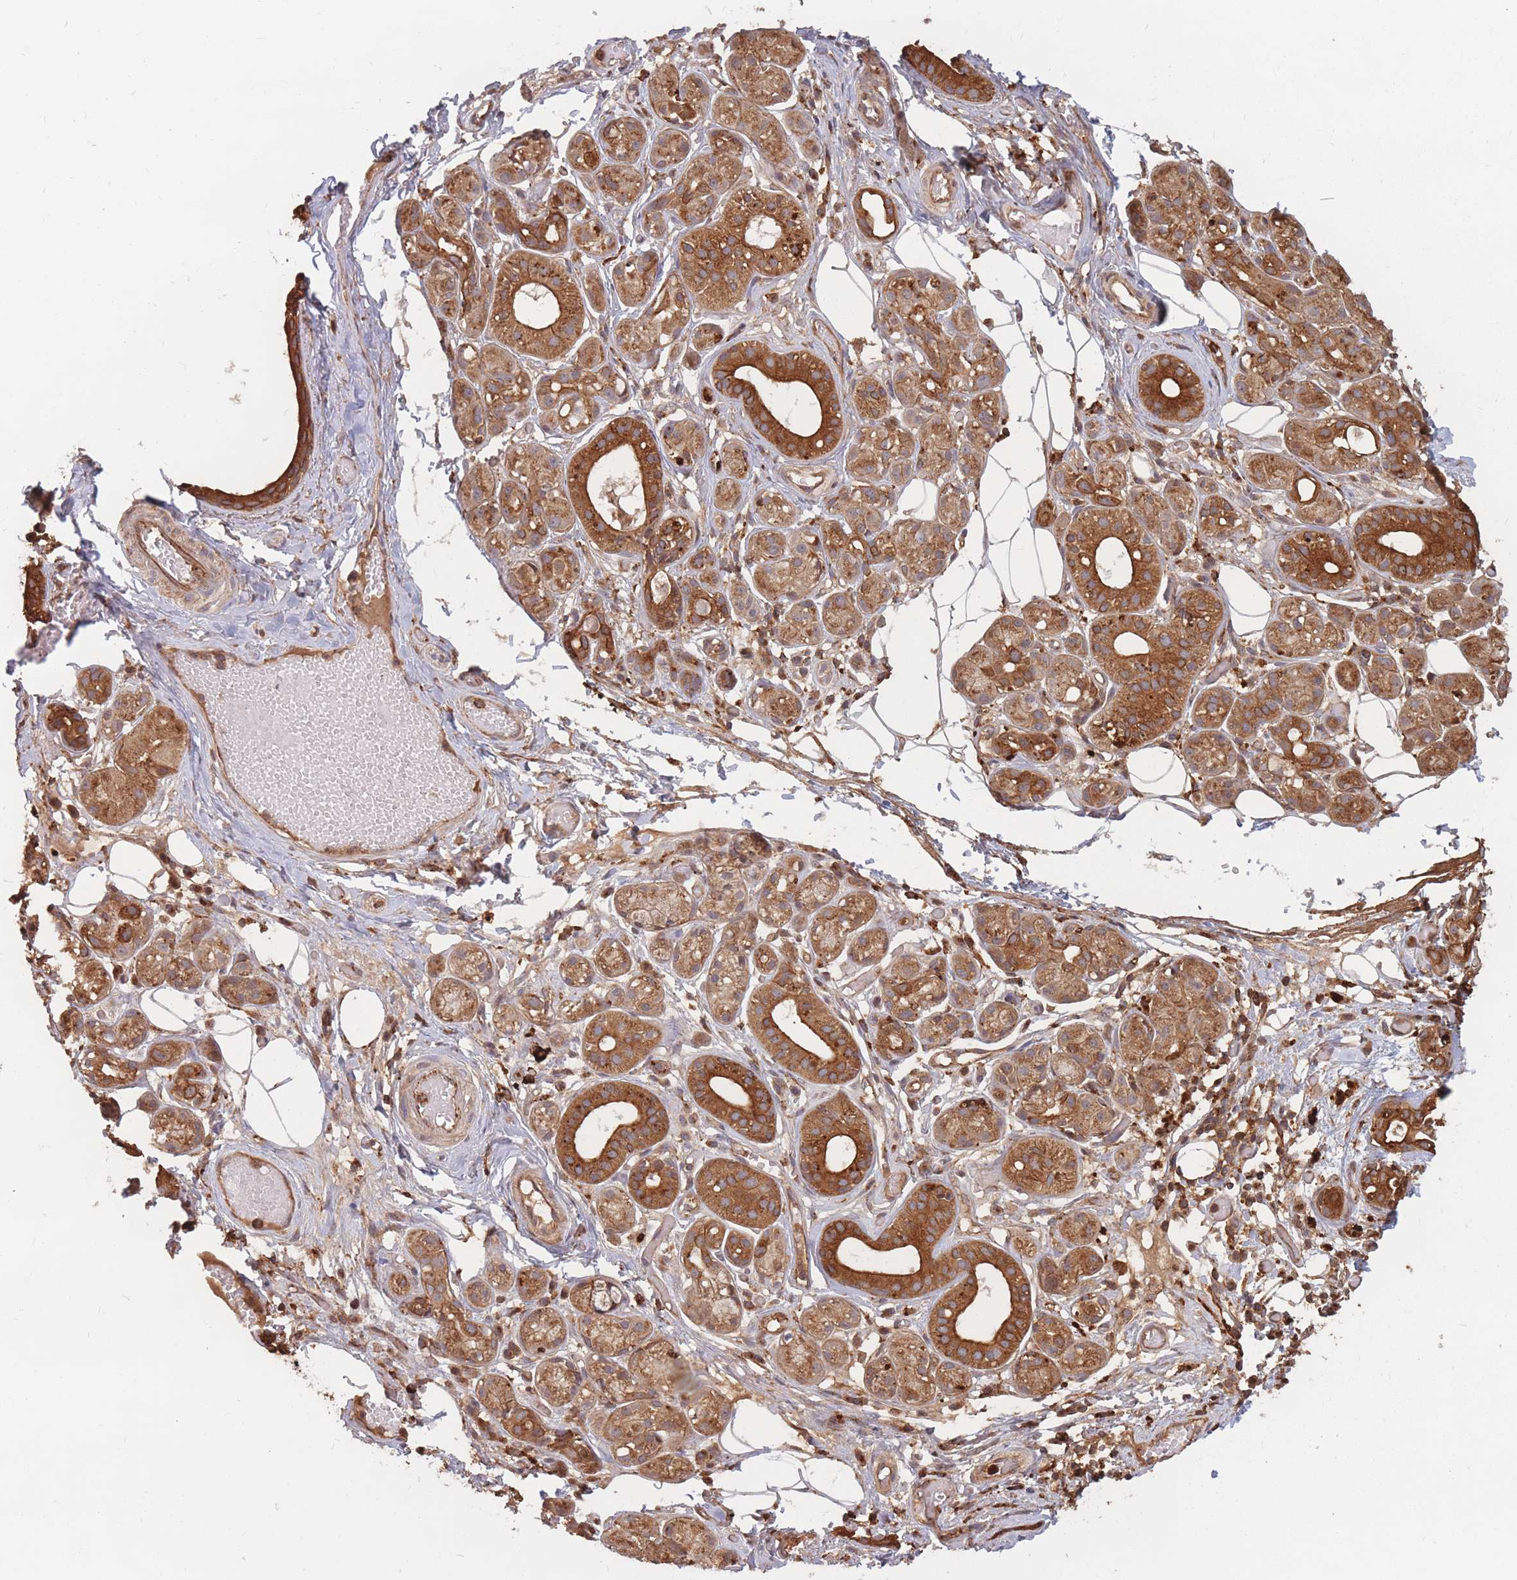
{"staining": {"intensity": "strong", "quantity": ">75%", "location": "cytoplasmic/membranous"}, "tissue": "salivary gland", "cell_type": "Glandular cells", "image_type": "normal", "snomed": [{"axis": "morphology", "description": "Normal tissue, NOS"}, {"axis": "topography", "description": "Salivary gland"}], "caption": "Benign salivary gland exhibits strong cytoplasmic/membranous expression in approximately >75% of glandular cells, visualized by immunohistochemistry. The staining was performed using DAB (3,3'-diaminobenzidine), with brown indicating positive protein expression. Nuclei are stained blue with hematoxylin.", "gene": "RASSF2", "patient": {"sex": "male", "age": 82}}